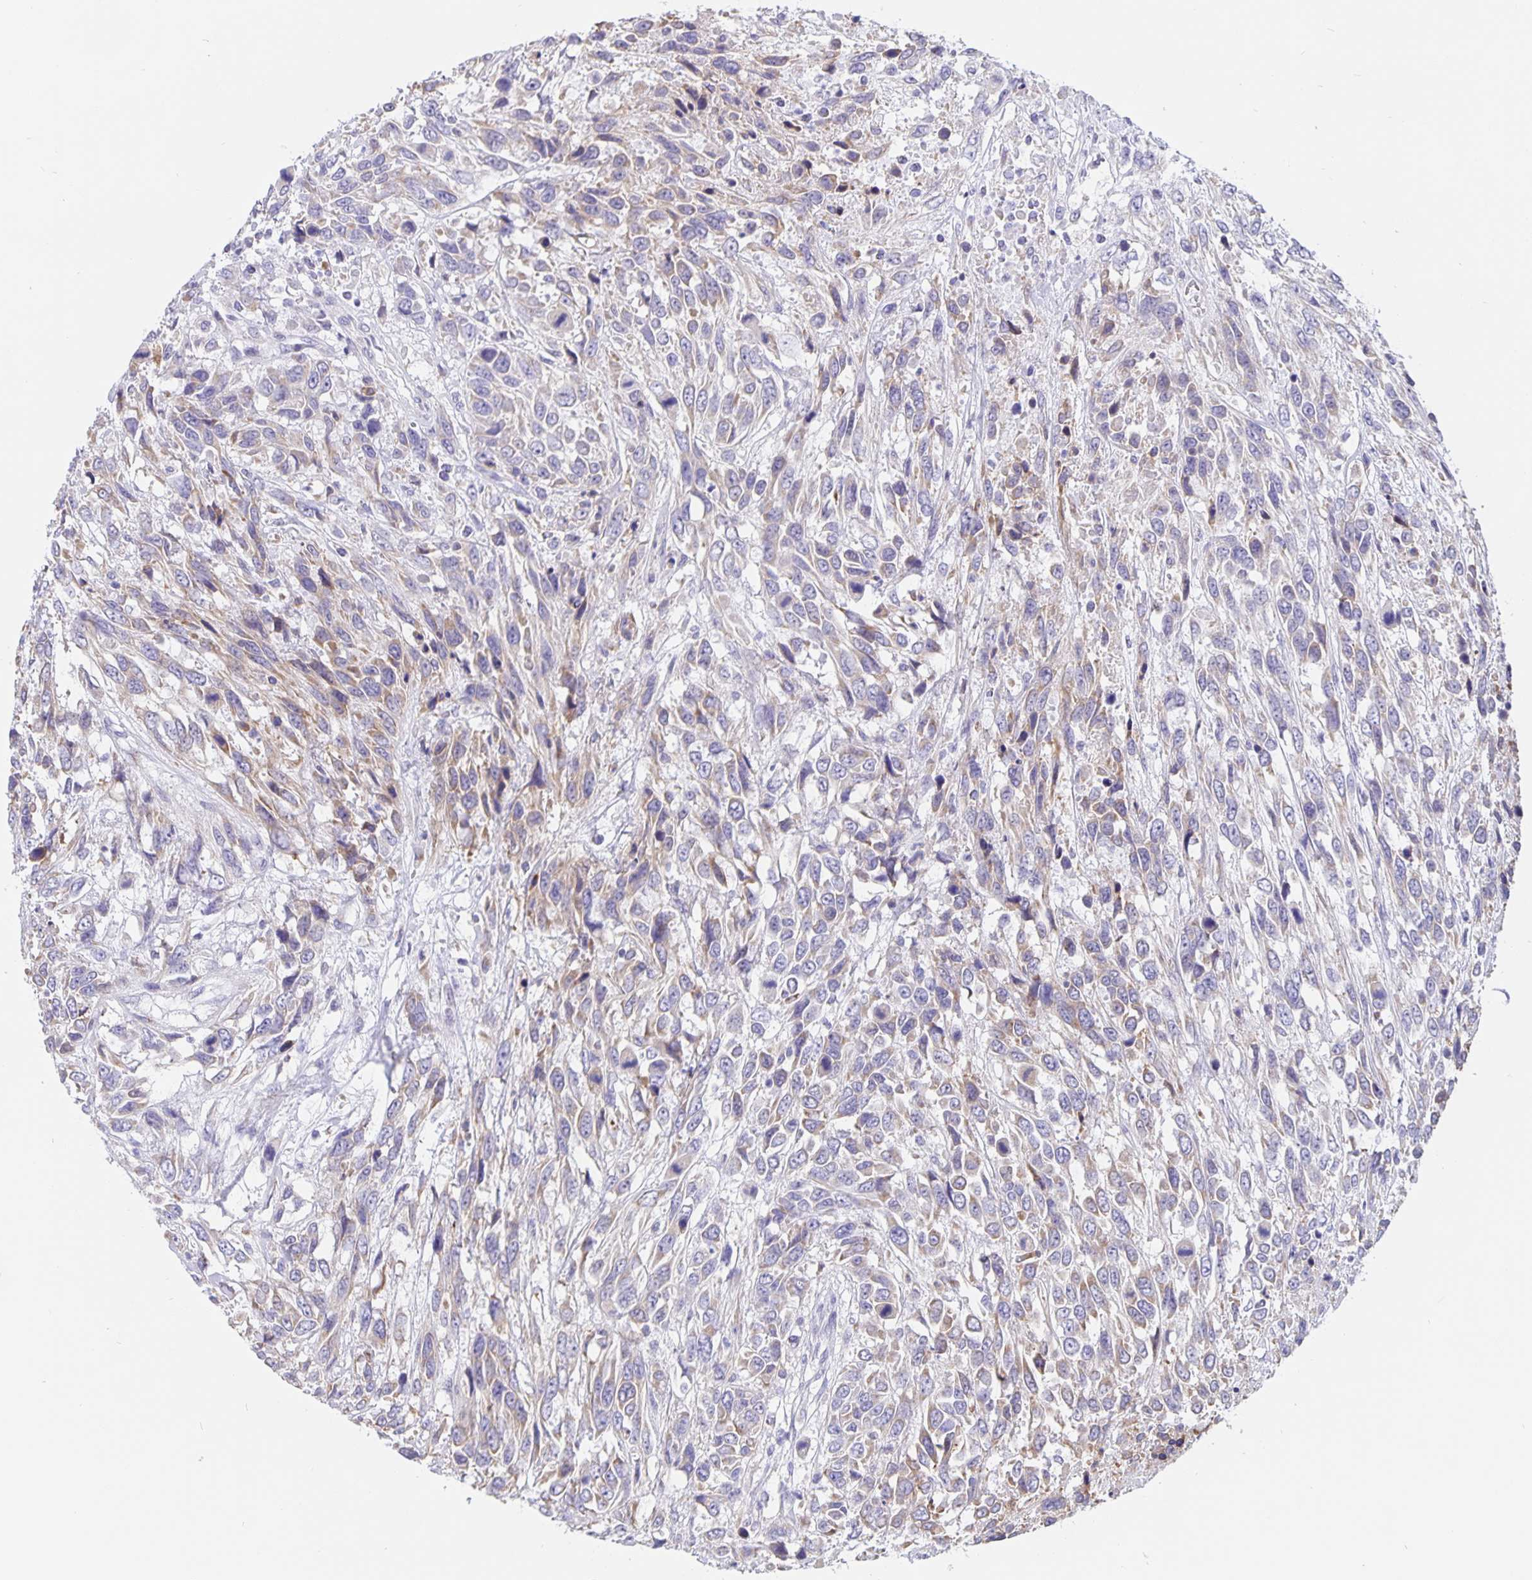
{"staining": {"intensity": "negative", "quantity": "none", "location": "none"}, "tissue": "urothelial cancer", "cell_type": "Tumor cells", "image_type": "cancer", "snomed": [{"axis": "morphology", "description": "Urothelial carcinoma, High grade"}, {"axis": "topography", "description": "Urinary bladder"}], "caption": "IHC of human urothelial cancer displays no expression in tumor cells.", "gene": "ERMN", "patient": {"sex": "female", "age": 70}}